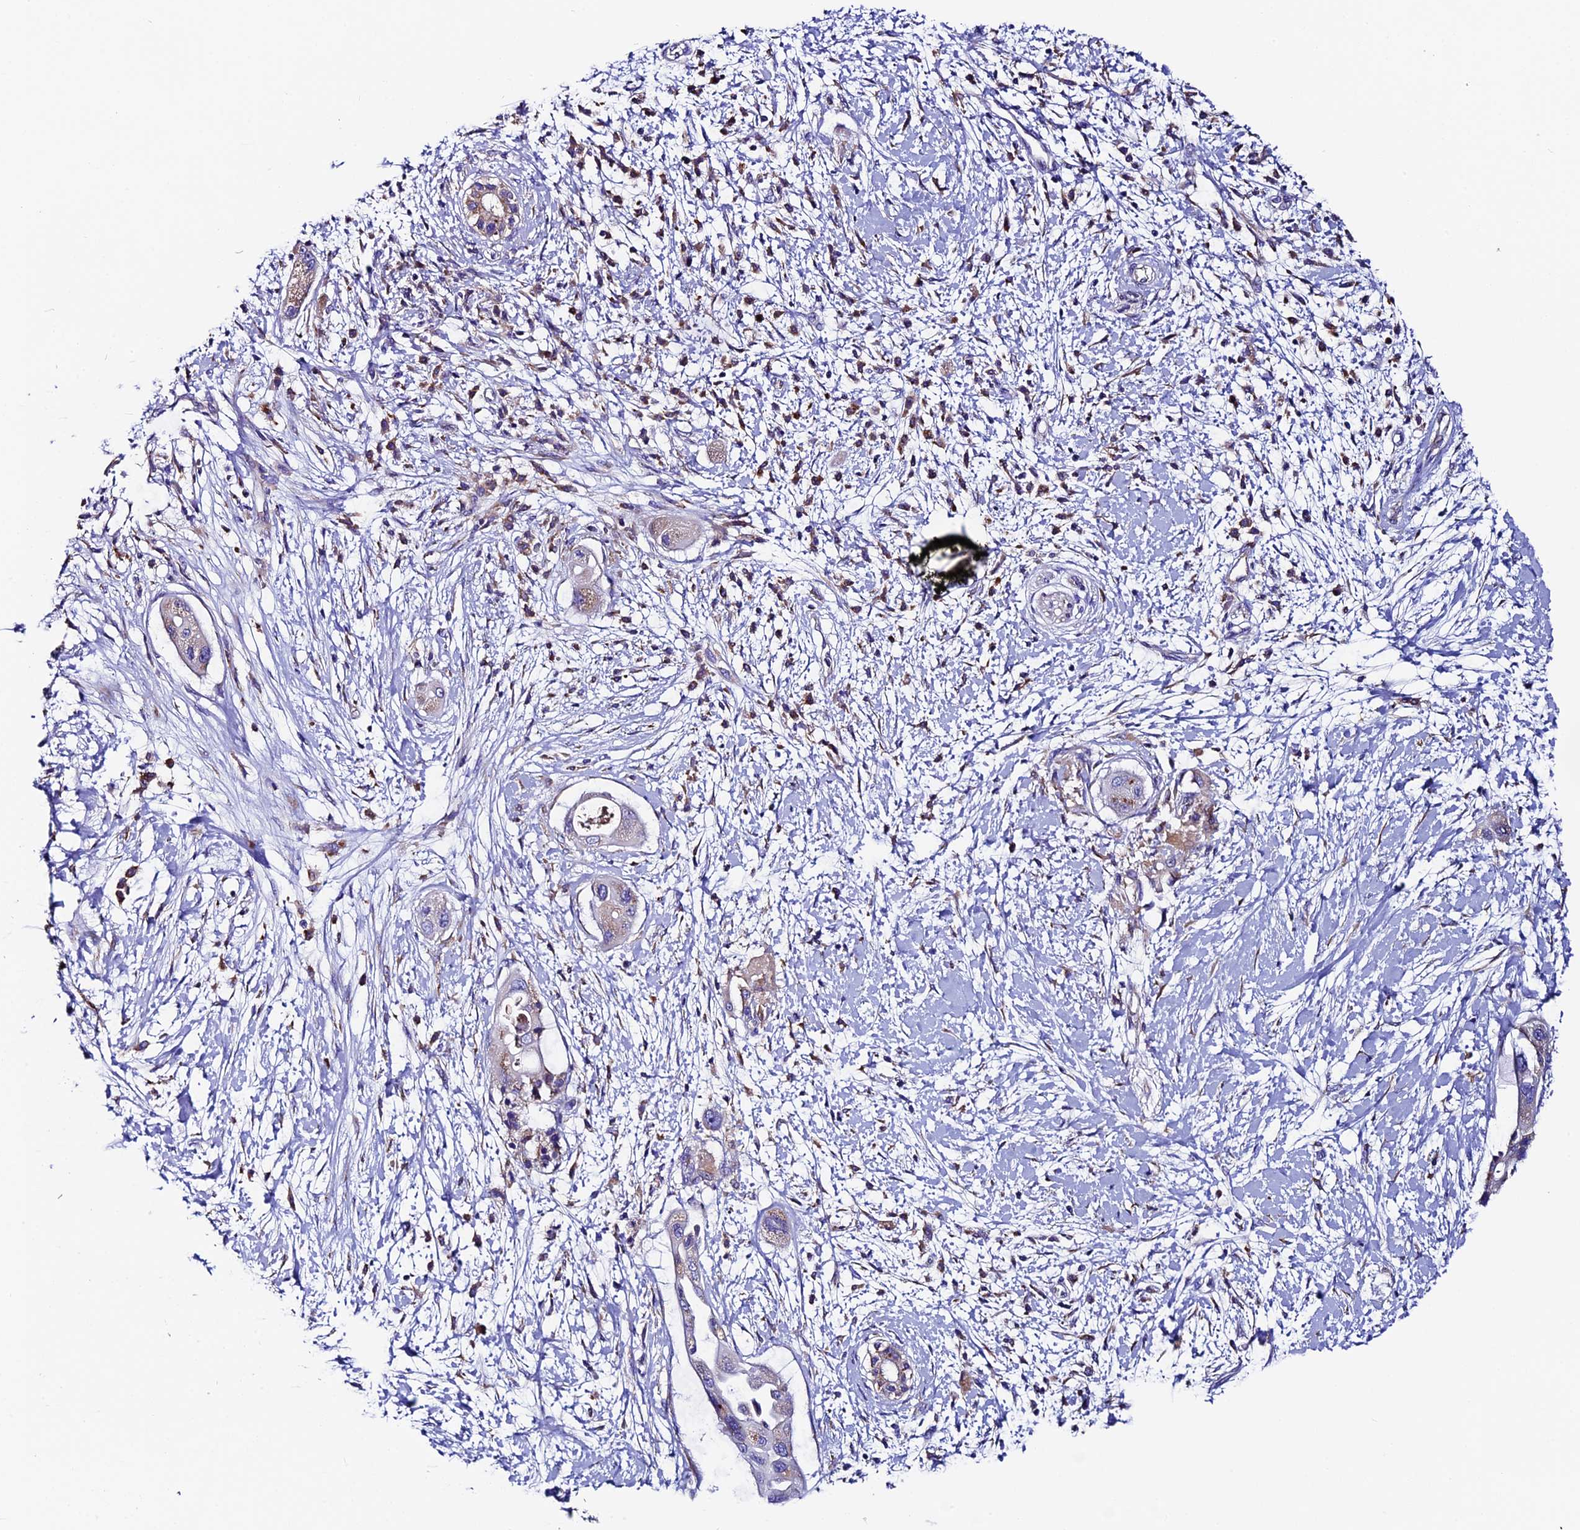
{"staining": {"intensity": "weak", "quantity": "<25%", "location": "cytoplasmic/membranous"}, "tissue": "pancreatic cancer", "cell_type": "Tumor cells", "image_type": "cancer", "snomed": [{"axis": "morphology", "description": "Adenocarcinoma, NOS"}, {"axis": "topography", "description": "Pancreas"}], "caption": "Pancreatic cancer stained for a protein using immunohistochemistry exhibits no positivity tumor cells.", "gene": "COMTD1", "patient": {"sex": "male", "age": 68}}